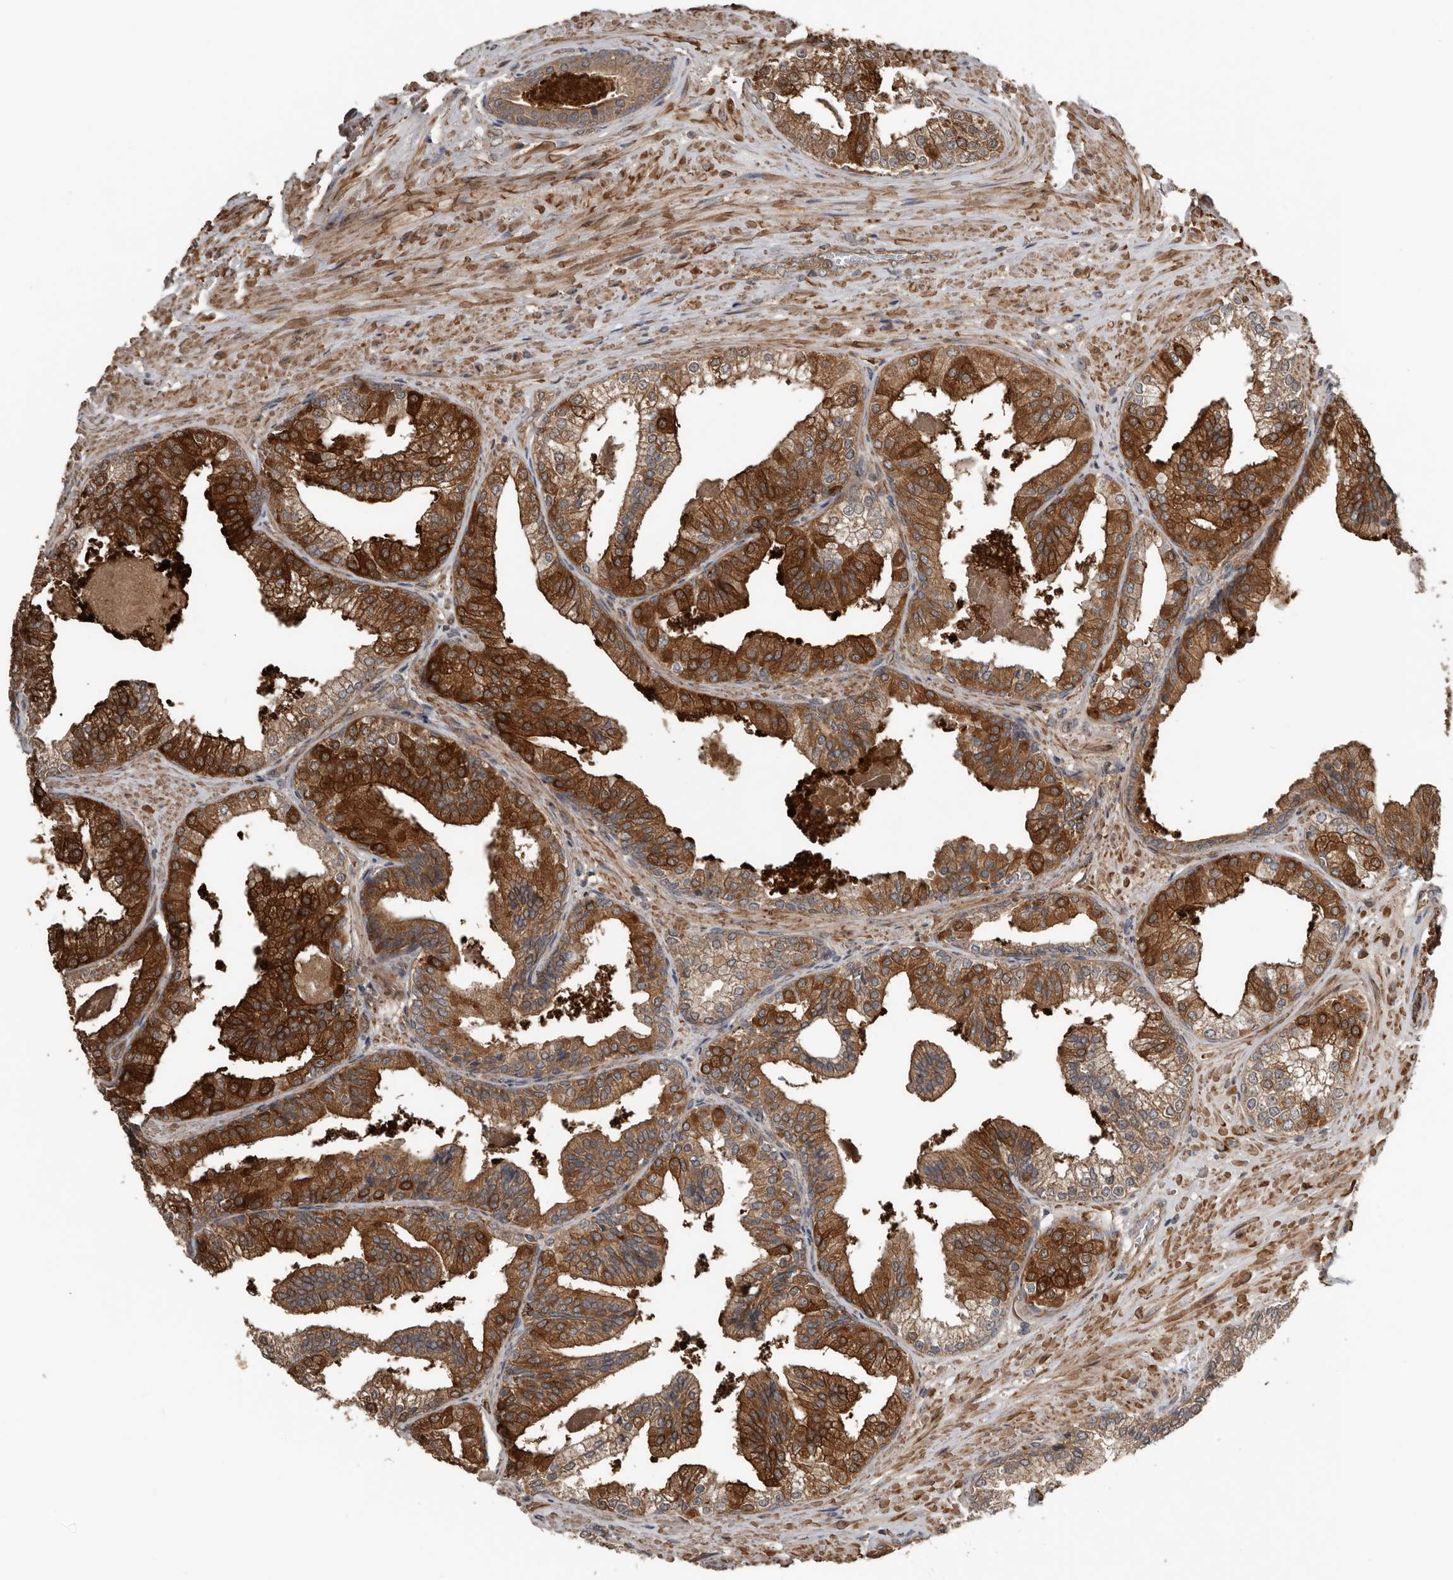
{"staining": {"intensity": "strong", "quantity": "25%-75%", "location": "cytoplasmic/membranous"}, "tissue": "prostate cancer", "cell_type": "Tumor cells", "image_type": "cancer", "snomed": [{"axis": "morphology", "description": "Adenocarcinoma, Low grade"}, {"axis": "topography", "description": "Prostate"}], "caption": "This photomicrograph displays prostate cancer (adenocarcinoma (low-grade)) stained with IHC to label a protein in brown. The cytoplasmic/membranous of tumor cells show strong positivity for the protein. Nuclei are counter-stained blue.", "gene": "DNAJB4", "patient": {"sex": "male", "age": 71}}